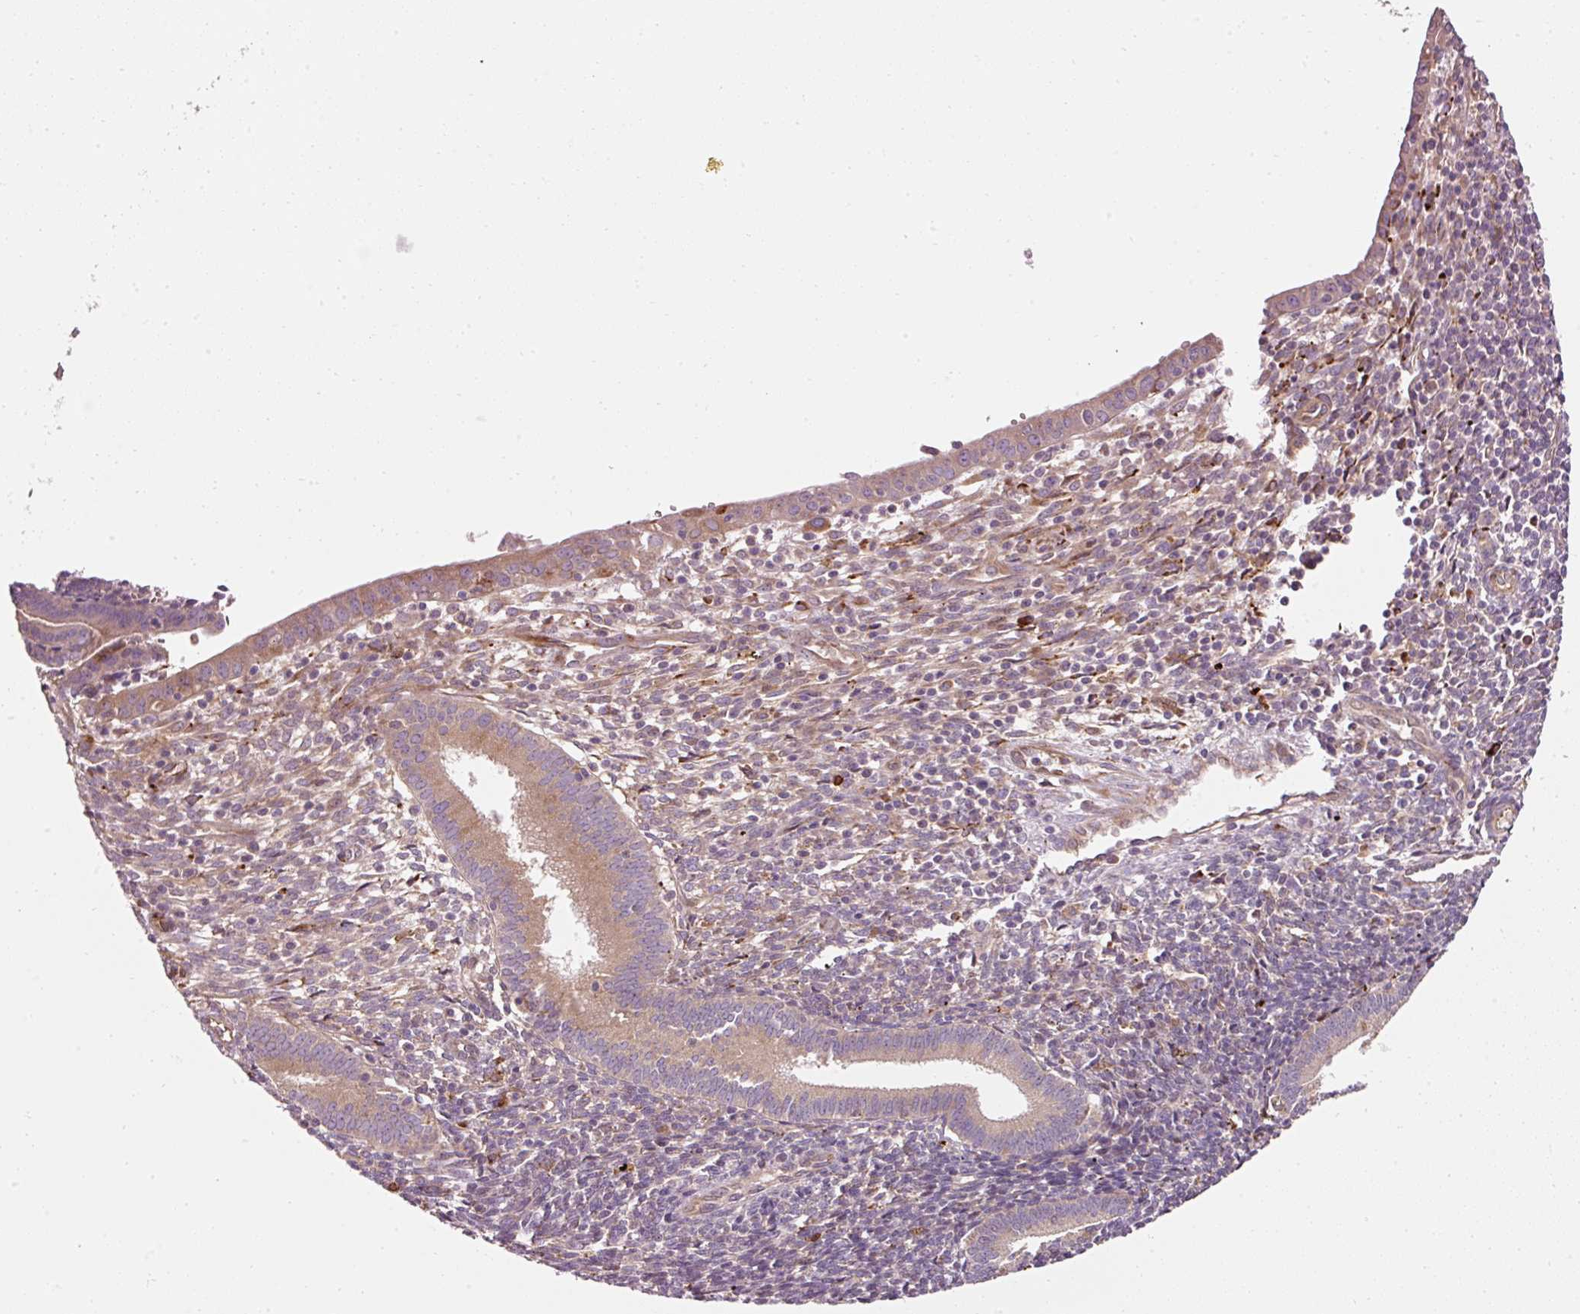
{"staining": {"intensity": "weak", "quantity": "25%-75%", "location": "cytoplasmic/membranous"}, "tissue": "endometrium", "cell_type": "Cells in endometrial stroma", "image_type": "normal", "snomed": [{"axis": "morphology", "description": "Normal tissue, NOS"}, {"axis": "topography", "description": "Endometrium"}], "caption": "This image reveals benign endometrium stained with IHC to label a protein in brown. The cytoplasmic/membranous of cells in endometrial stroma show weak positivity for the protein. Nuclei are counter-stained blue.", "gene": "NAPA", "patient": {"sex": "female", "age": 41}}